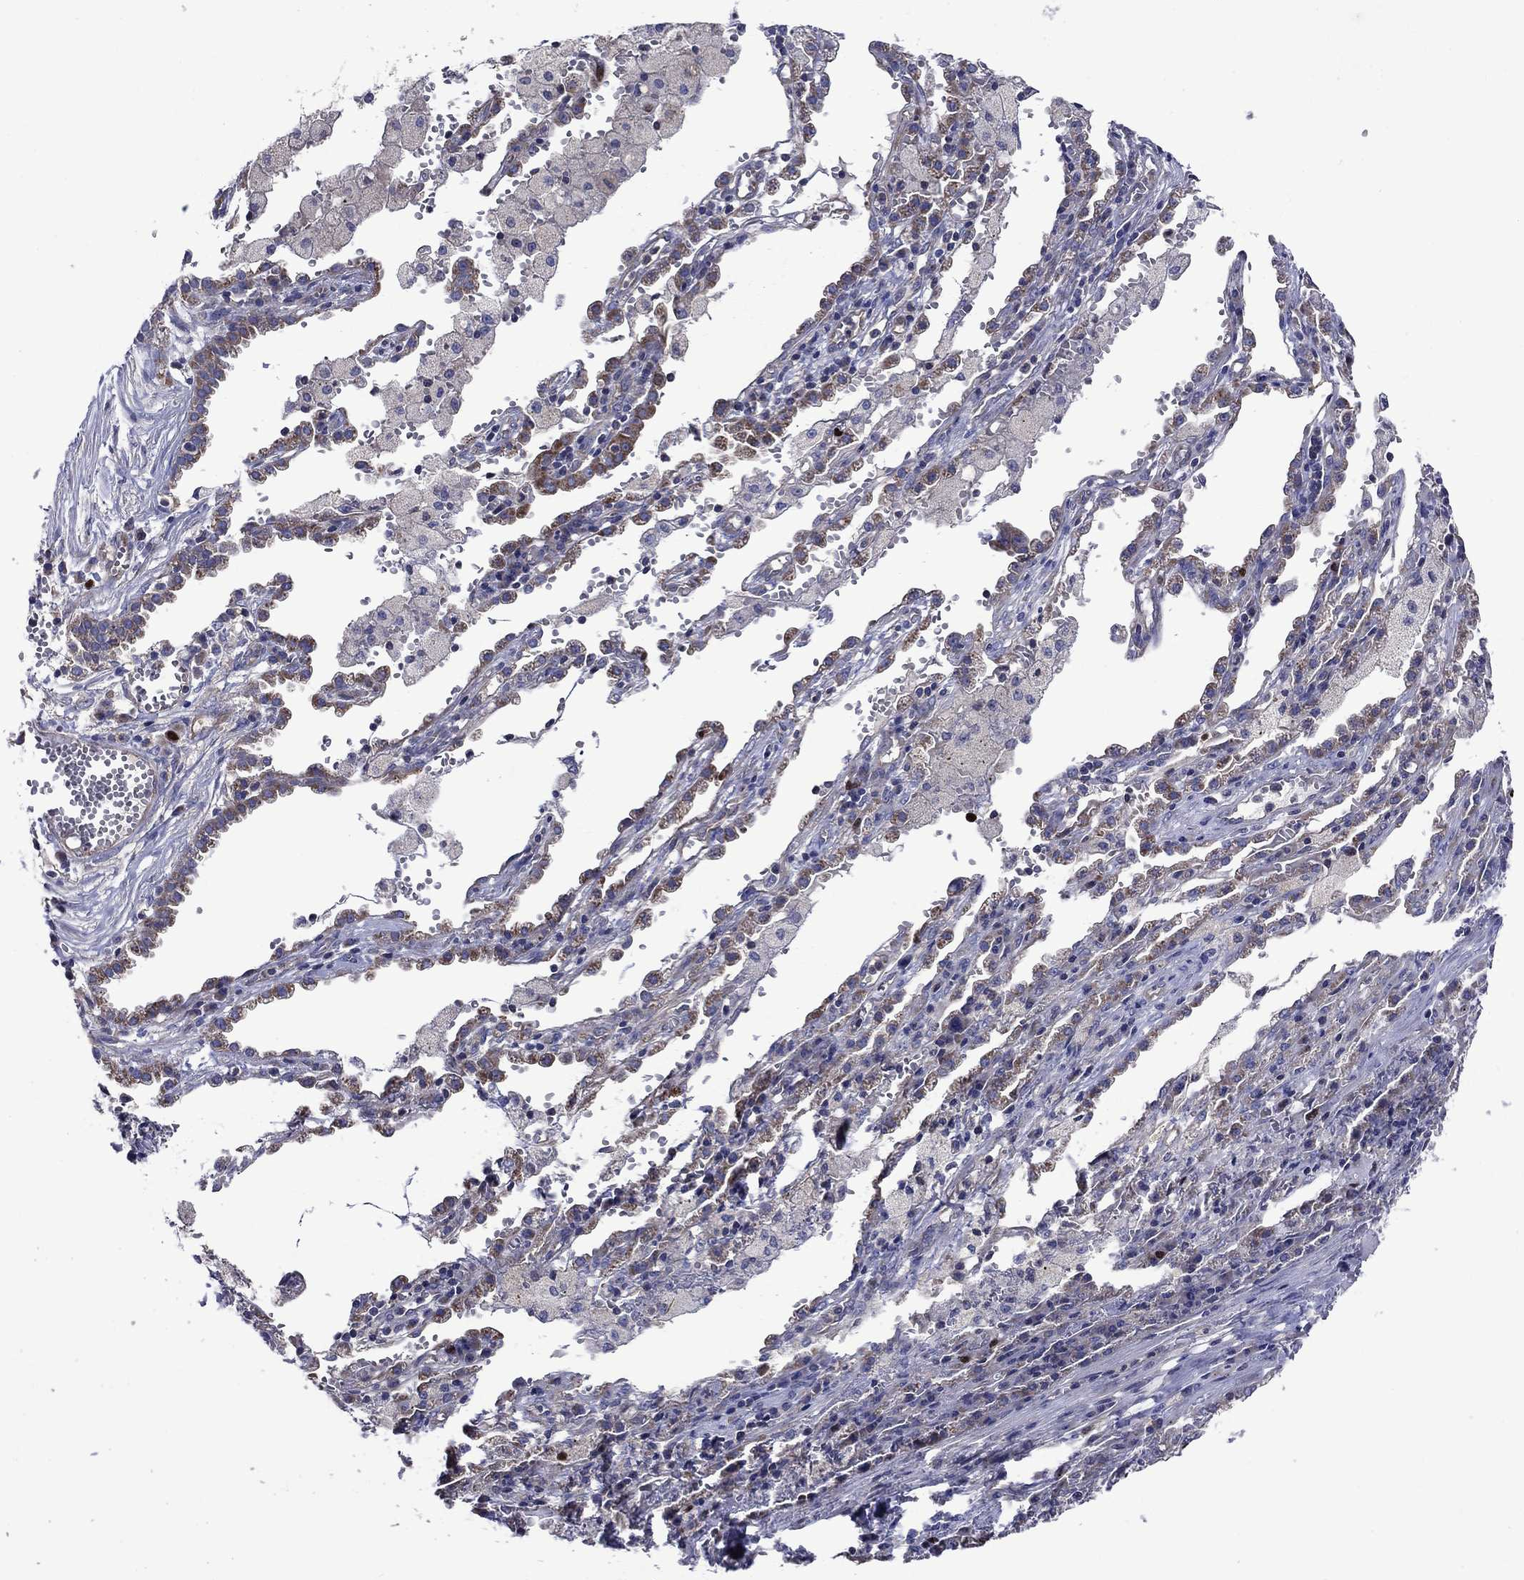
{"staining": {"intensity": "moderate", "quantity": "<25%", "location": "cytoplasmic/membranous,nuclear"}, "tissue": "lung cancer", "cell_type": "Tumor cells", "image_type": "cancer", "snomed": [{"axis": "morphology", "description": "Adenocarcinoma, NOS"}, {"axis": "topography", "description": "Lung"}], "caption": "Brown immunohistochemical staining in lung cancer shows moderate cytoplasmic/membranous and nuclear positivity in approximately <25% of tumor cells. Using DAB (3,3'-diaminobenzidine) (brown) and hematoxylin (blue) stains, captured at high magnification using brightfield microscopy.", "gene": "KIF22", "patient": {"sex": "male", "age": 57}}